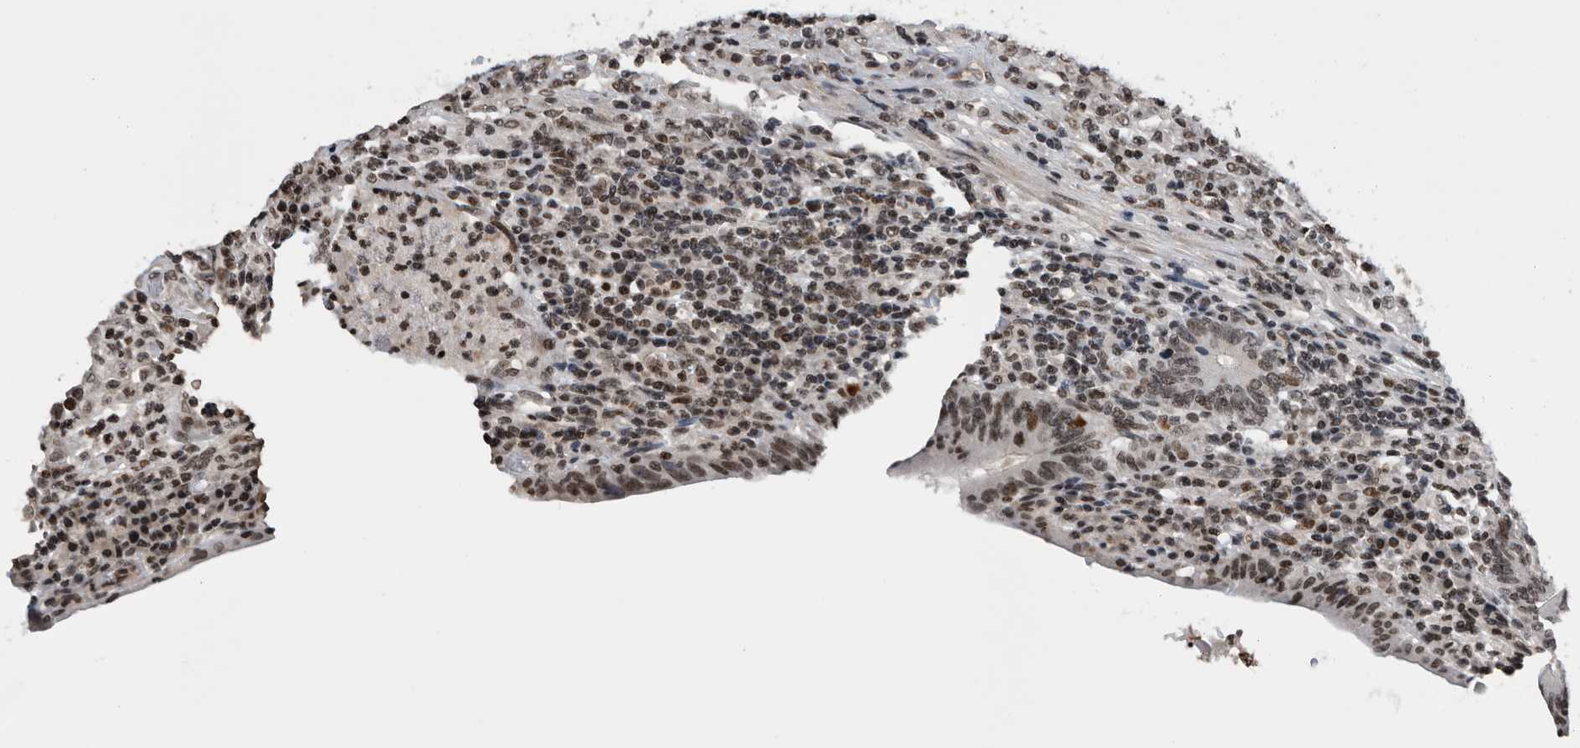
{"staining": {"intensity": "moderate", "quantity": "25%-75%", "location": "nuclear"}, "tissue": "colorectal cancer", "cell_type": "Tumor cells", "image_type": "cancer", "snomed": [{"axis": "morphology", "description": "Normal tissue, NOS"}, {"axis": "morphology", "description": "Adenocarcinoma, NOS"}, {"axis": "topography", "description": "Colon"}], "caption": "An immunohistochemistry (IHC) micrograph of neoplastic tissue is shown. Protein staining in brown shows moderate nuclear positivity in colorectal adenocarcinoma within tumor cells. (DAB (3,3'-diaminobenzidine) IHC, brown staining for protein, blue staining for nuclei).", "gene": "SNRNP48", "patient": {"sex": "female", "age": 75}}